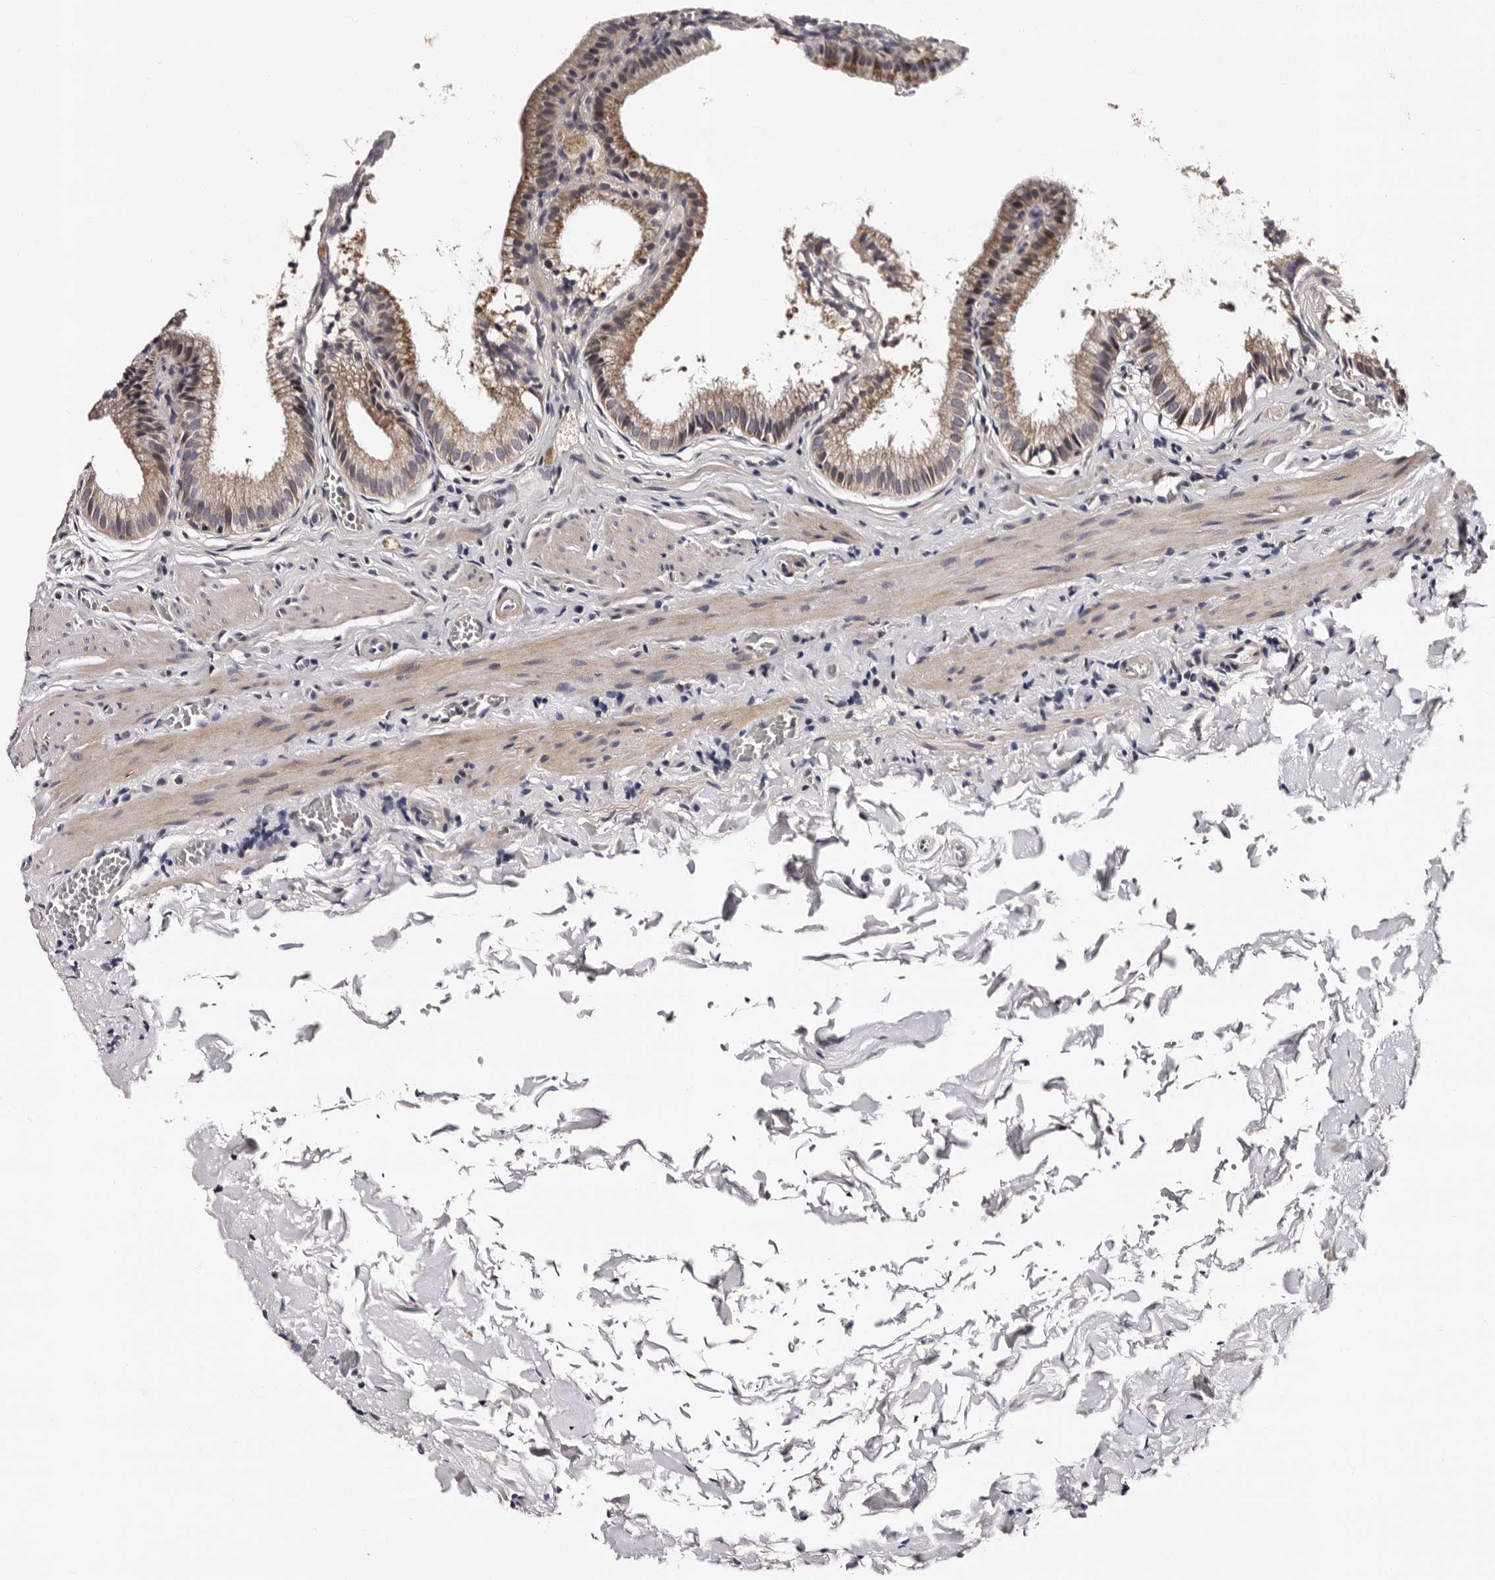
{"staining": {"intensity": "moderate", "quantity": ">75%", "location": "cytoplasmic/membranous"}, "tissue": "gallbladder", "cell_type": "Glandular cells", "image_type": "normal", "snomed": [{"axis": "morphology", "description": "Normal tissue, NOS"}, {"axis": "topography", "description": "Gallbladder"}], "caption": "Protein expression analysis of normal human gallbladder reveals moderate cytoplasmic/membranous staining in approximately >75% of glandular cells.", "gene": "TAF4B", "patient": {"sex": "male", "age": 38}}